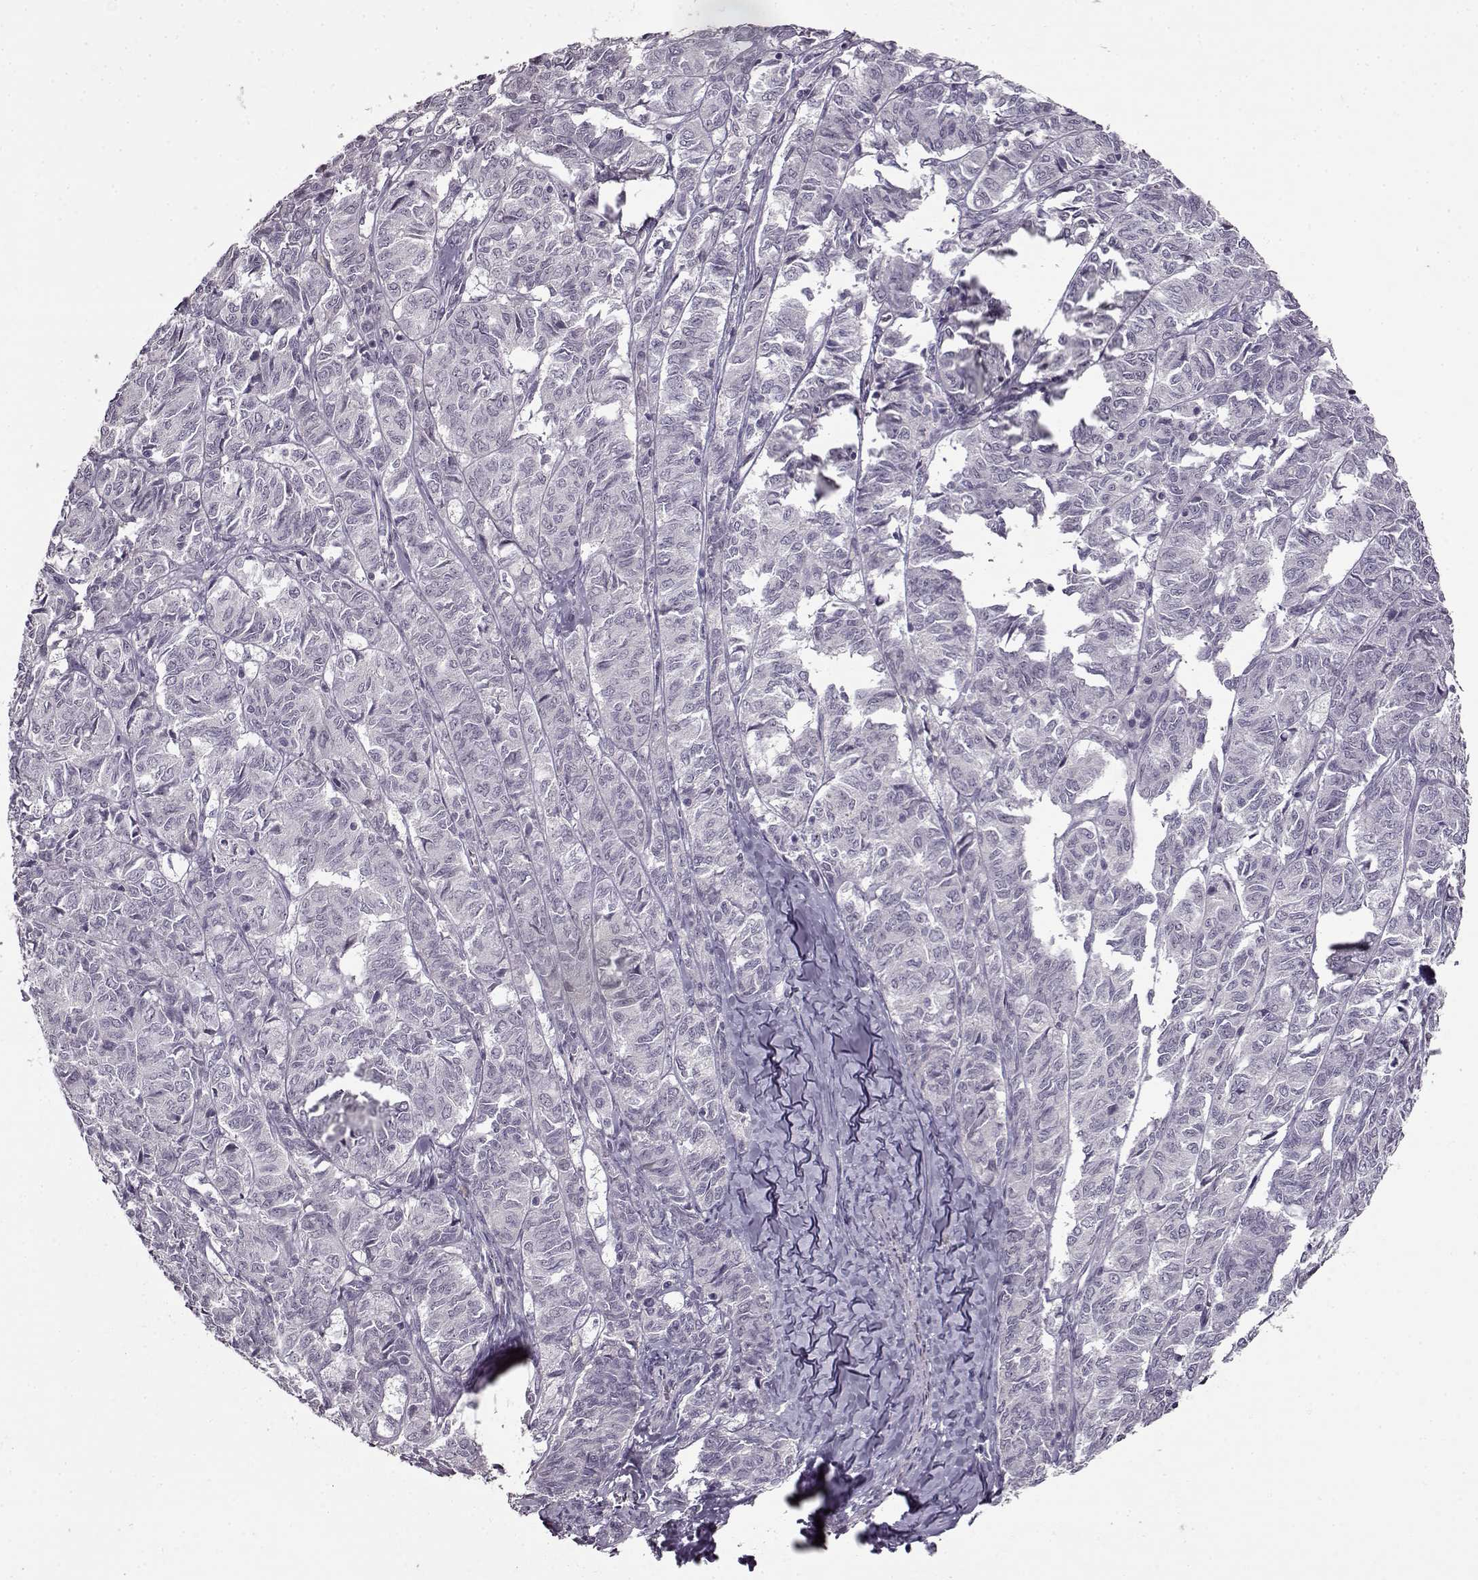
{"staining": {"intensity": "negative", "quantity": "none", "location": "none"}, "tissue": "ovarian cancer", "cell_type": "Tumor cells", "image_type": "cancer", "snomed": [{"axis": "morphology", "description": "Carcinoma, endometroid"}, {"axis": "topography", "description": "Ovary"}], "caption": "IHC of ovarian endometroid carcinoma displays no expression in tumor cells.", "gene": "FSHB", "patient": {"sex": "female", "age": 80}}